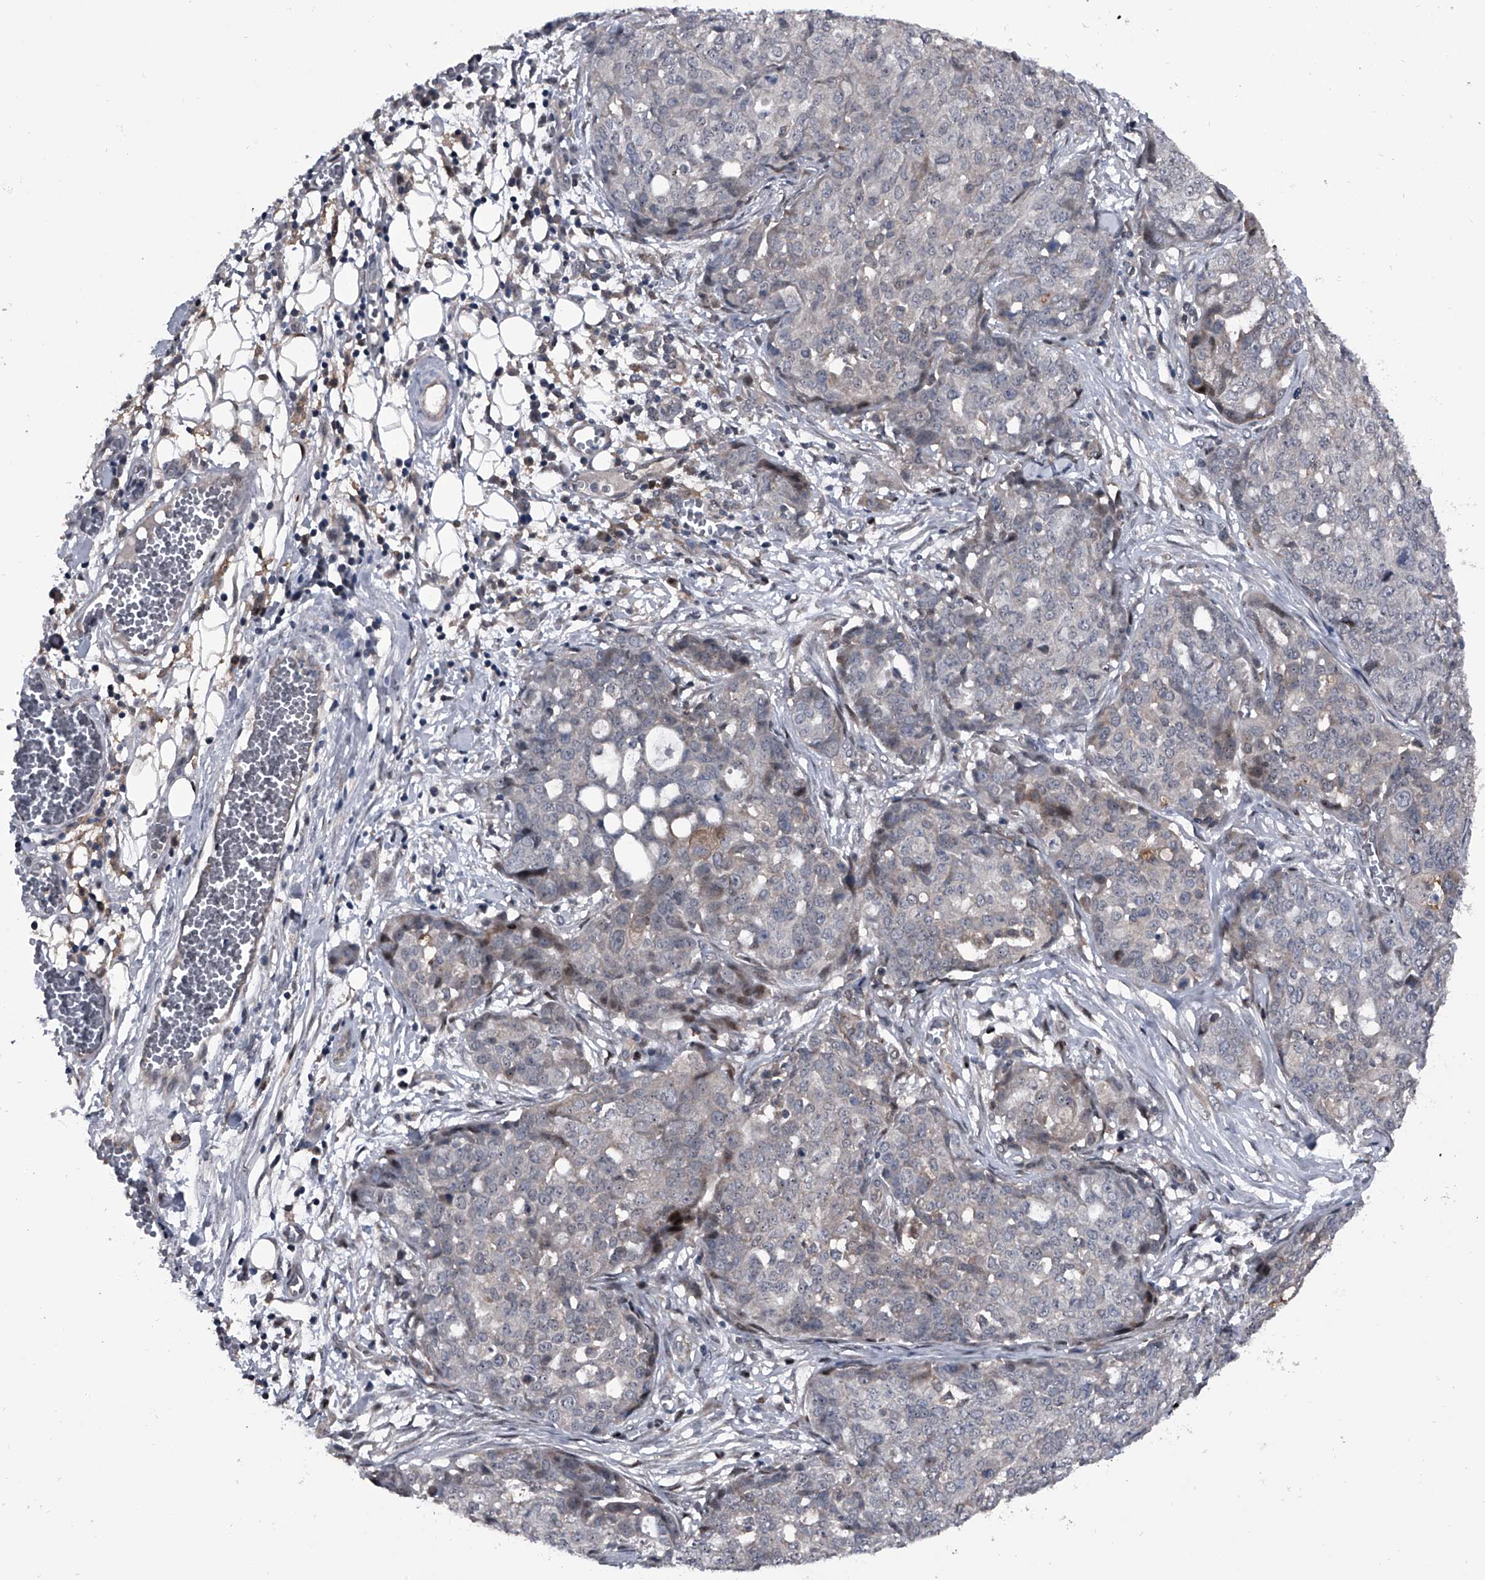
{"staining": {"intensity": "negative", "quantity": "none", "location": "none"}, "tissue": "ovarian cancer", "cell_type": "Tumor cells", "image_type": "cancer", "snomed": [{"axis": "morphology", "description": "Cystadenocarcinoma, serous, NOS"}, {"axis": "topography", "description": "Soft tissue"}, {"axis": "topography", "description": "Ovary"}], "caption": "This histopathology image is of ovarian cancer stained with immunohistochemistry (IHC) to label a protein in brown with the nuclei are counter-stained blue. There is no staining in tumor cells. (Stains: DAB immunohistochemistry with hematoxylin counter stain, Microscopy: brightfield microscopy at high magnification).", "gene": "ELK4", "patient": {"sex": "female", "age": 57}}